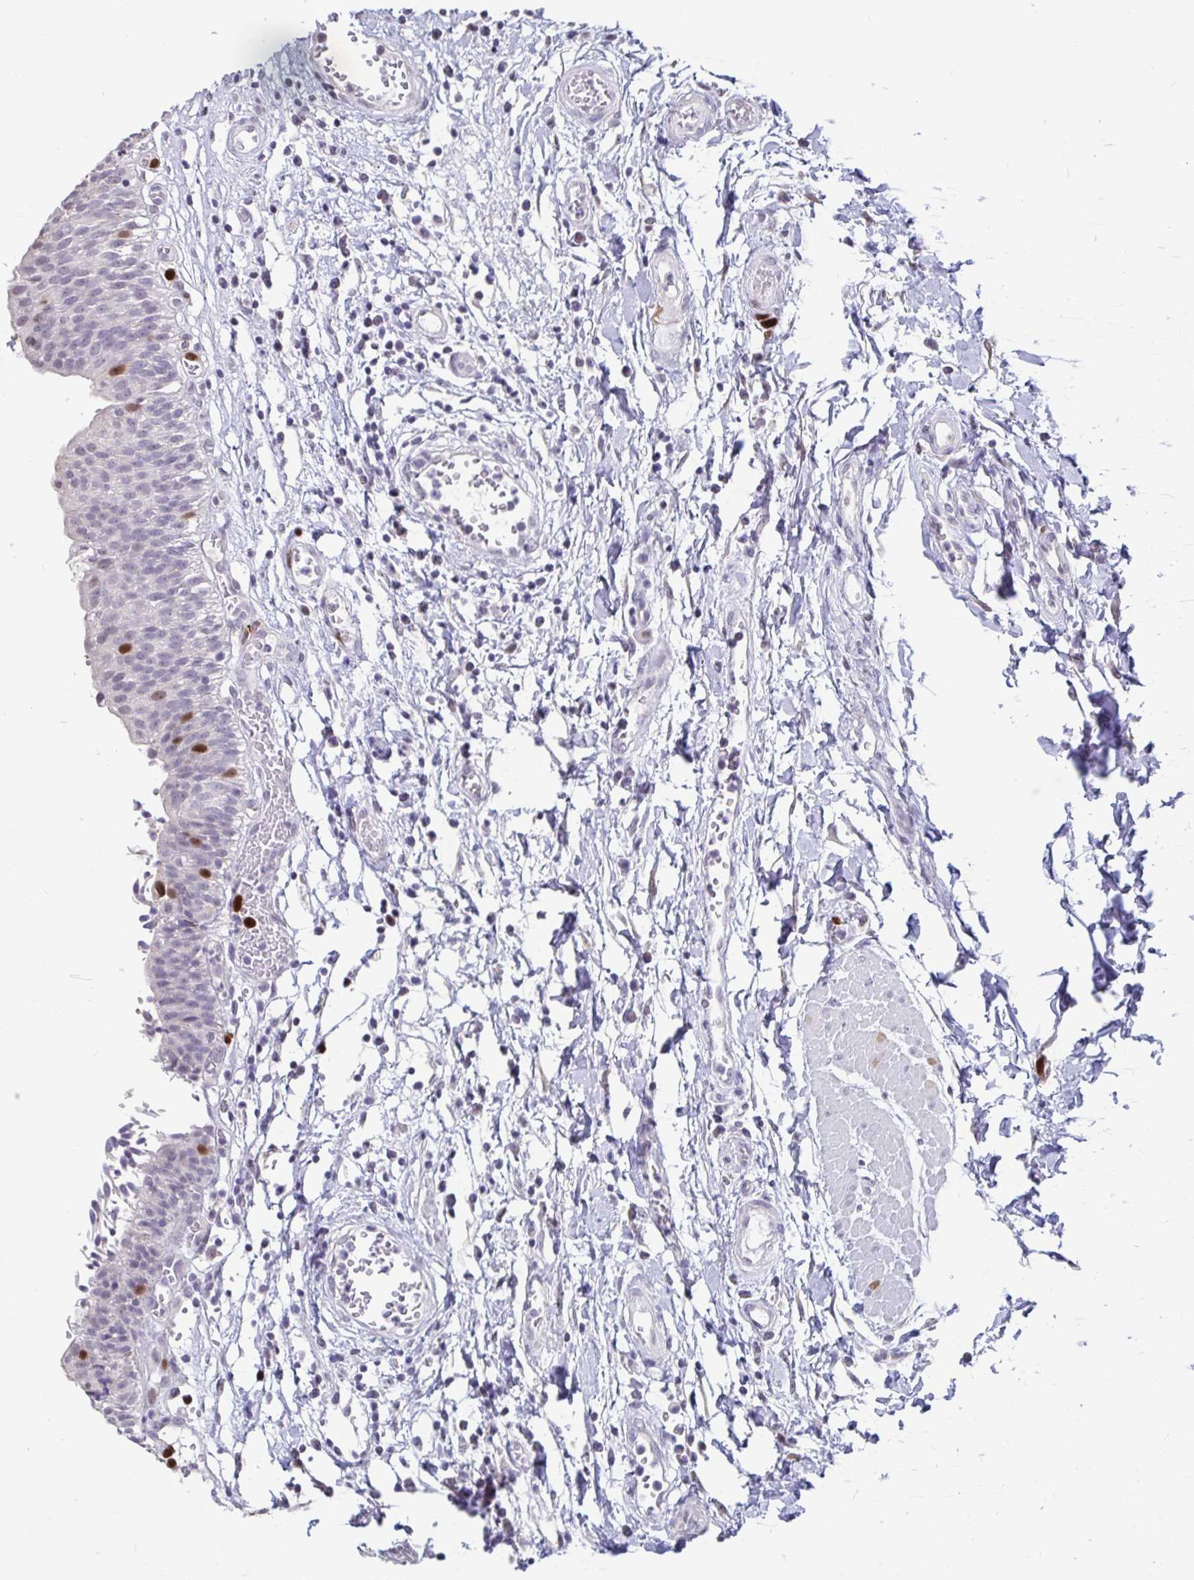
{"staining": {"intensity": "strong", "quantity": "<25%", "location": "nuclear"}, "tissue": "urinary bladder", "cell_type": "Urothelial cells", "image_type": "normal", "snomed": [{"axis": "morphology", "description": "Normal tissue, NOS"}, {"axis": "topography", "description": "Urinary bladder"}], "caption": "High-magnification brightfield microscopy of normal urinary bladder stained with DAB (brown) and counterstained with hematoxylin (blue). urothelial cells exhibit strong nuclear staining is present in about<25% of cells.", "gene": "ANLN", "patient": {"sex": "male", "age": 64}}